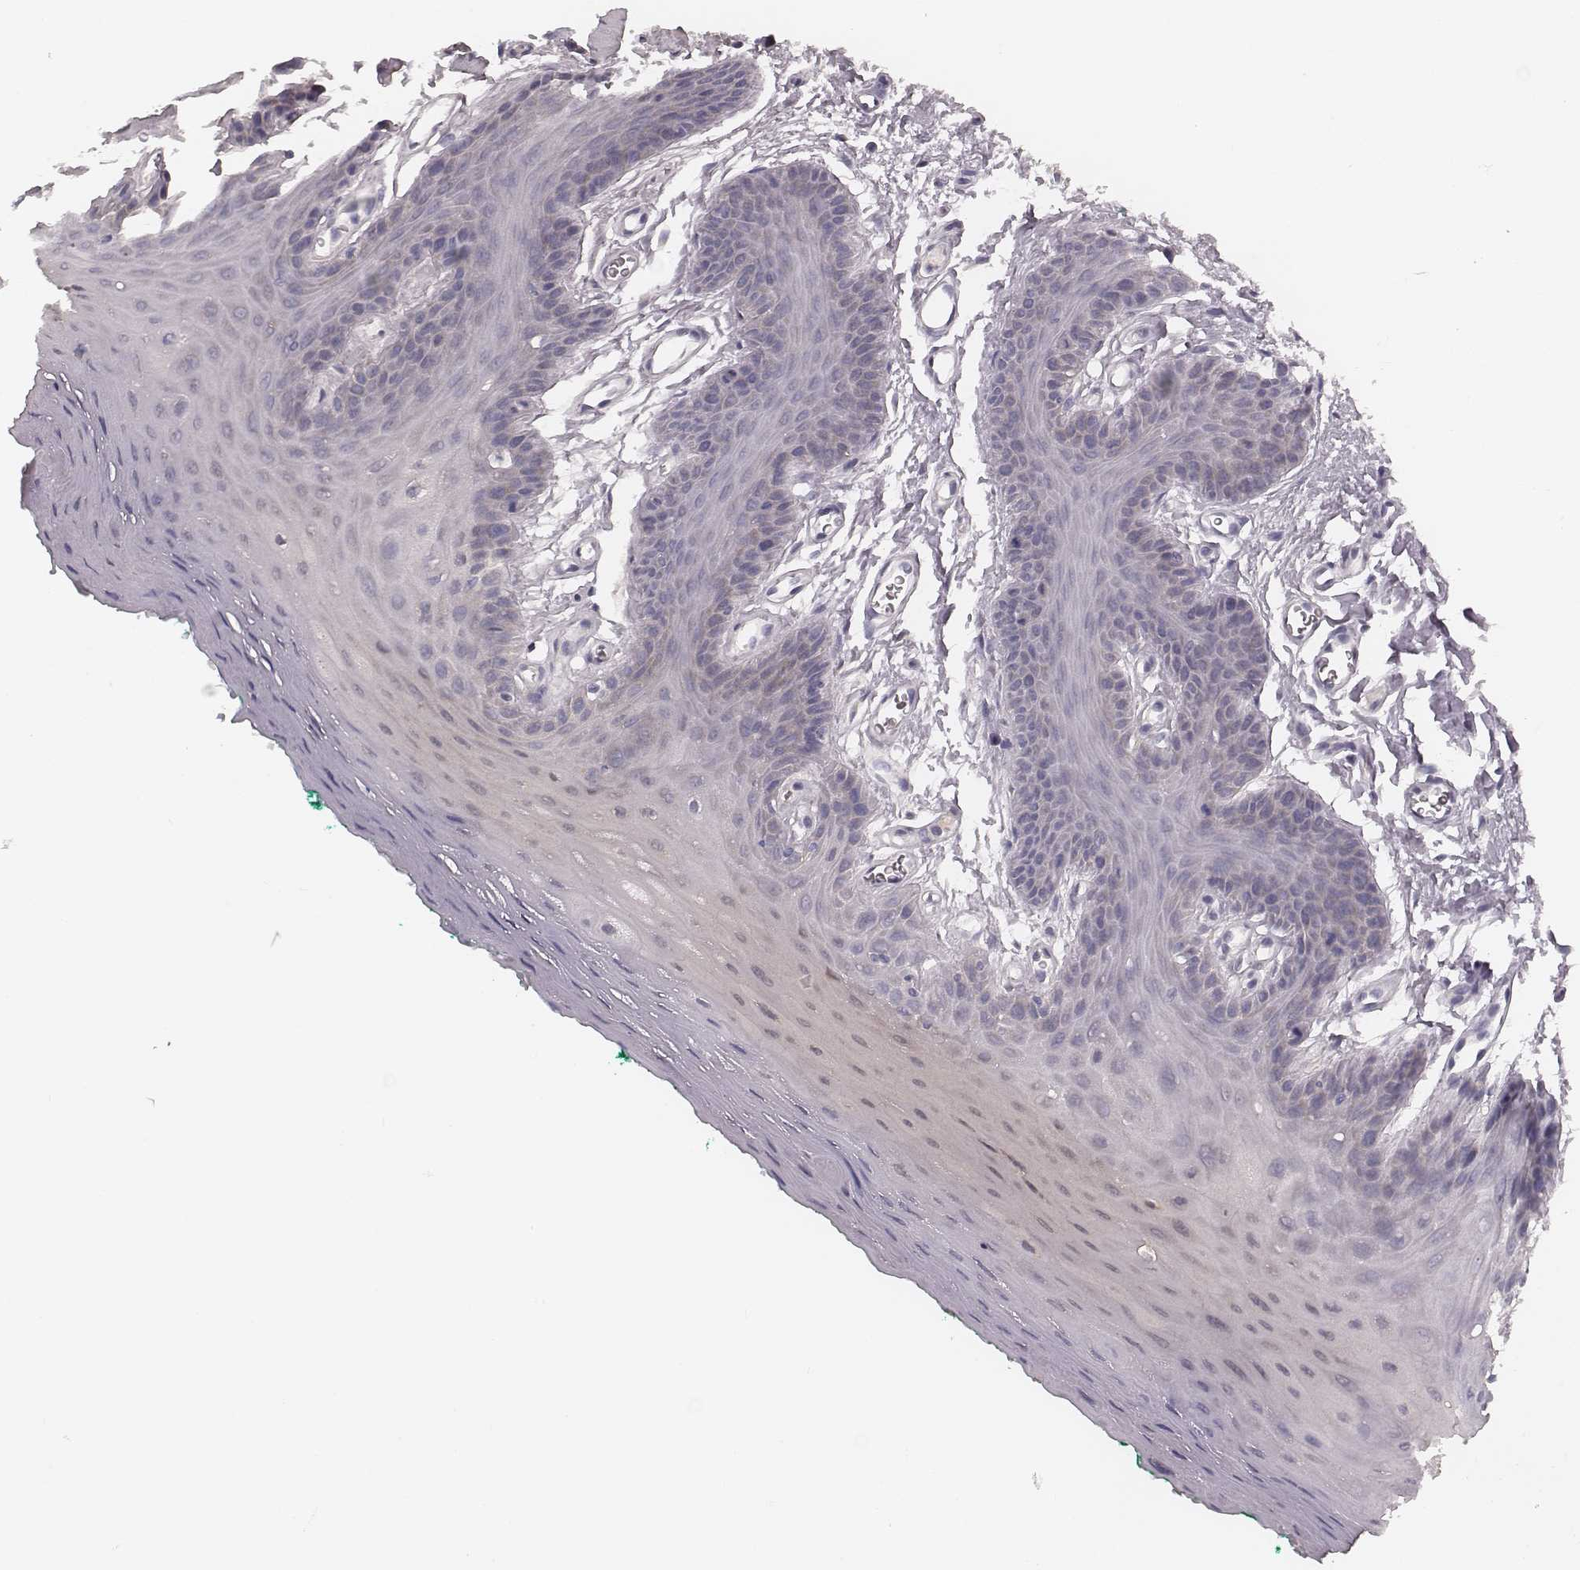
{"staining": {"intensity": "negative", "quantity": "none", "location": "none"}, "tissue": "oral mucosa", "cell_type": "Squamous epithelial cells", "image_type": "normal", "snomed": [{"axis": "morphology", "description": "Normal tissue, NOS"}, {"axis": "morphology", "description": "Squamous cell carcinoma, NOS"}, {"axis": "topography", "description": "Oral tissue"}, {"axis": "topography", "description": "Head-Neck"}], "caption": "This is a photomicrograph of IHC staining of unremarkable oral mucosa, which shows no positivity in squamous epithelial cells.", "gene": "P2RX5", "patient": {"sex": "female", "age": 50}}